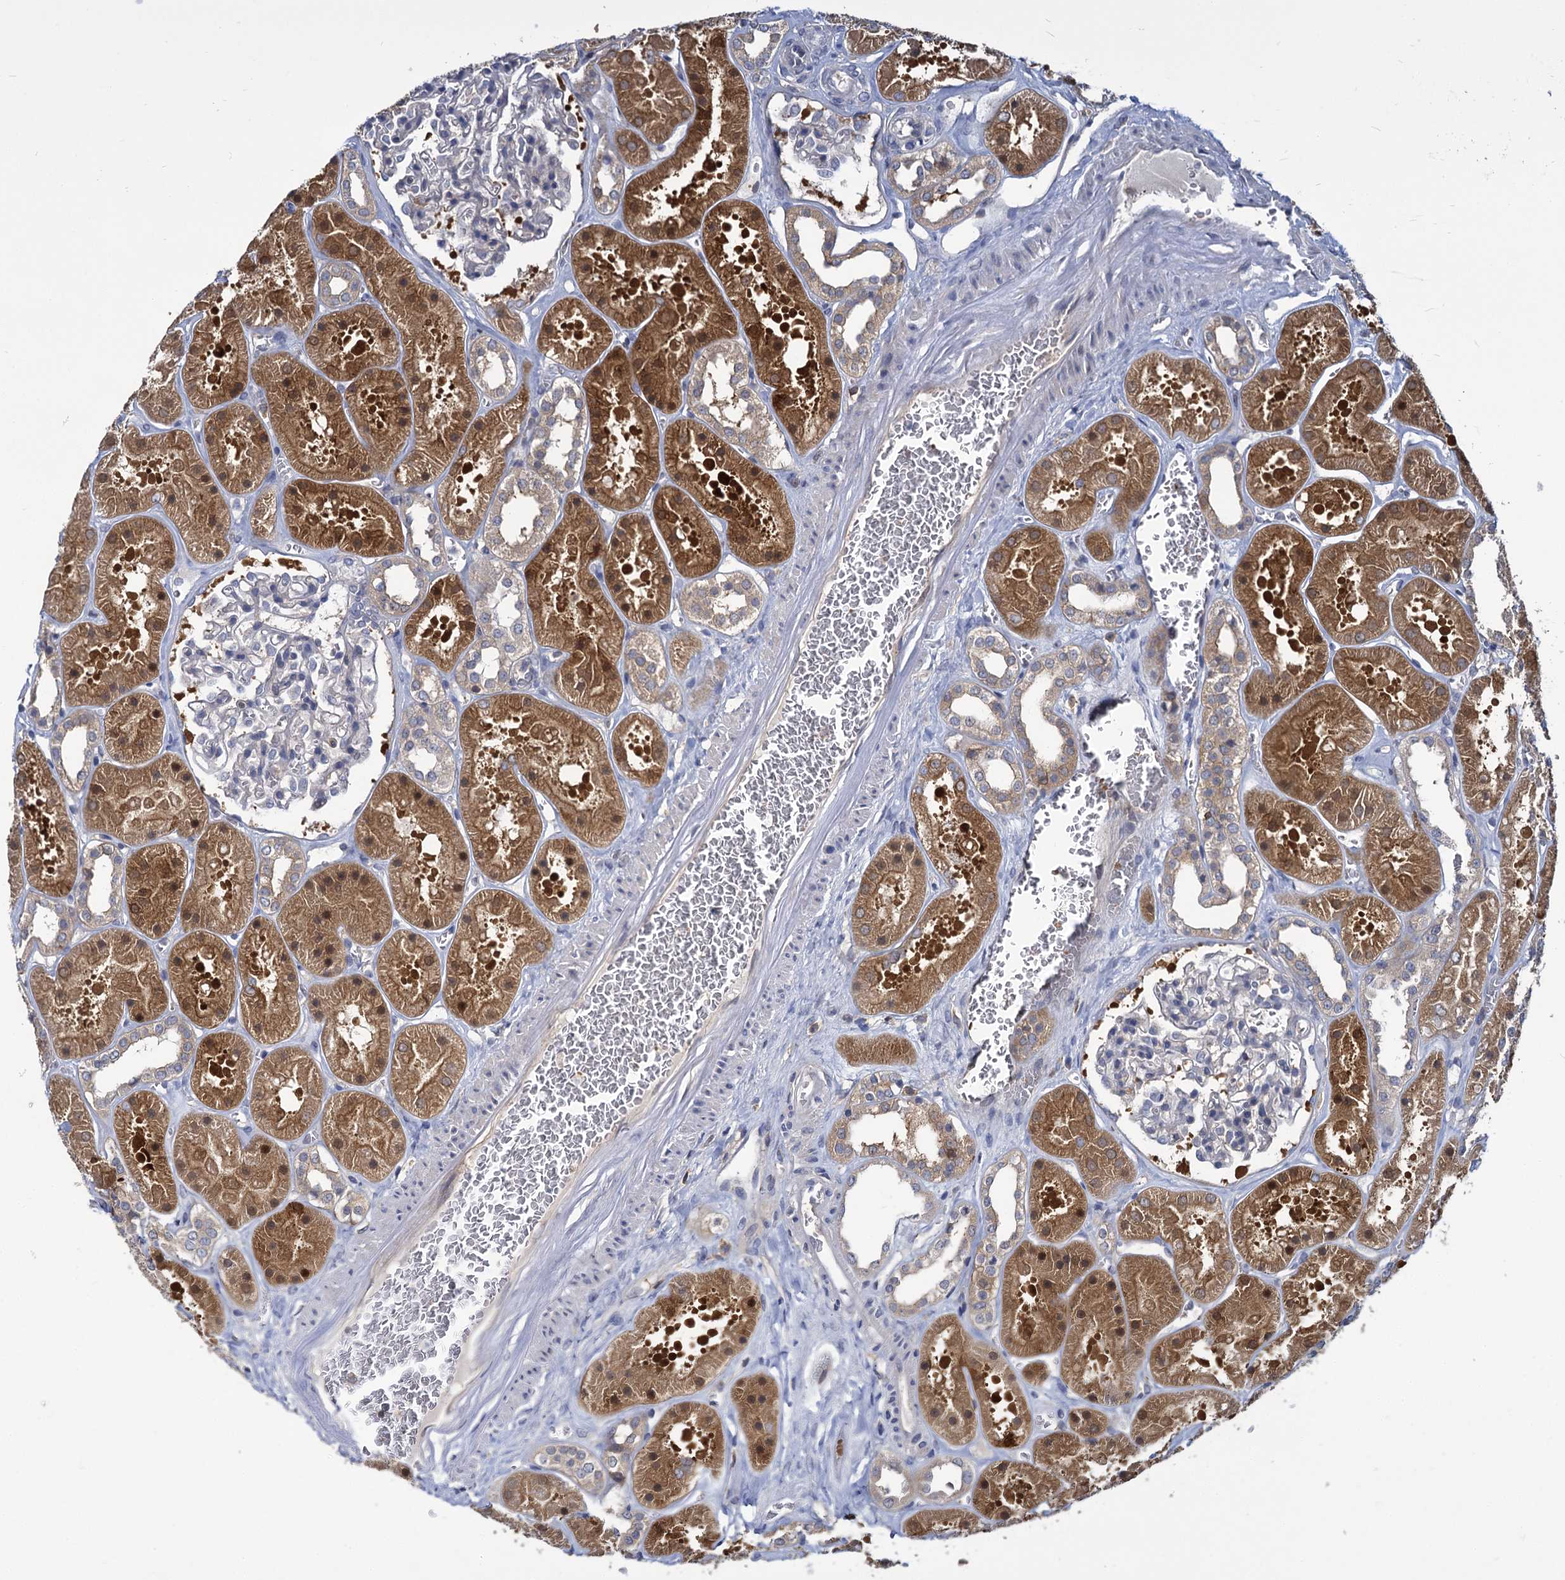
{"staining": {"intensity": "negative", "quantity": "none", "location": "none"}, "tissue": "kidney", "cell_type": "Cells in glomeruli", "image_type": "normal", "snomed": [{"axis": "morphology", "description": "Normal tissue, NOS"}, {"axis": "topography", "description": "Kidney"}], "caption": "This micrograph is of normal kidney stained with IHC to label a protein in brown with the nuclei are counter-stained blue. There is no staining in cells in glomeruli.", "gene": "GCLC", "patient": {"sex": "female", "age": 41}}